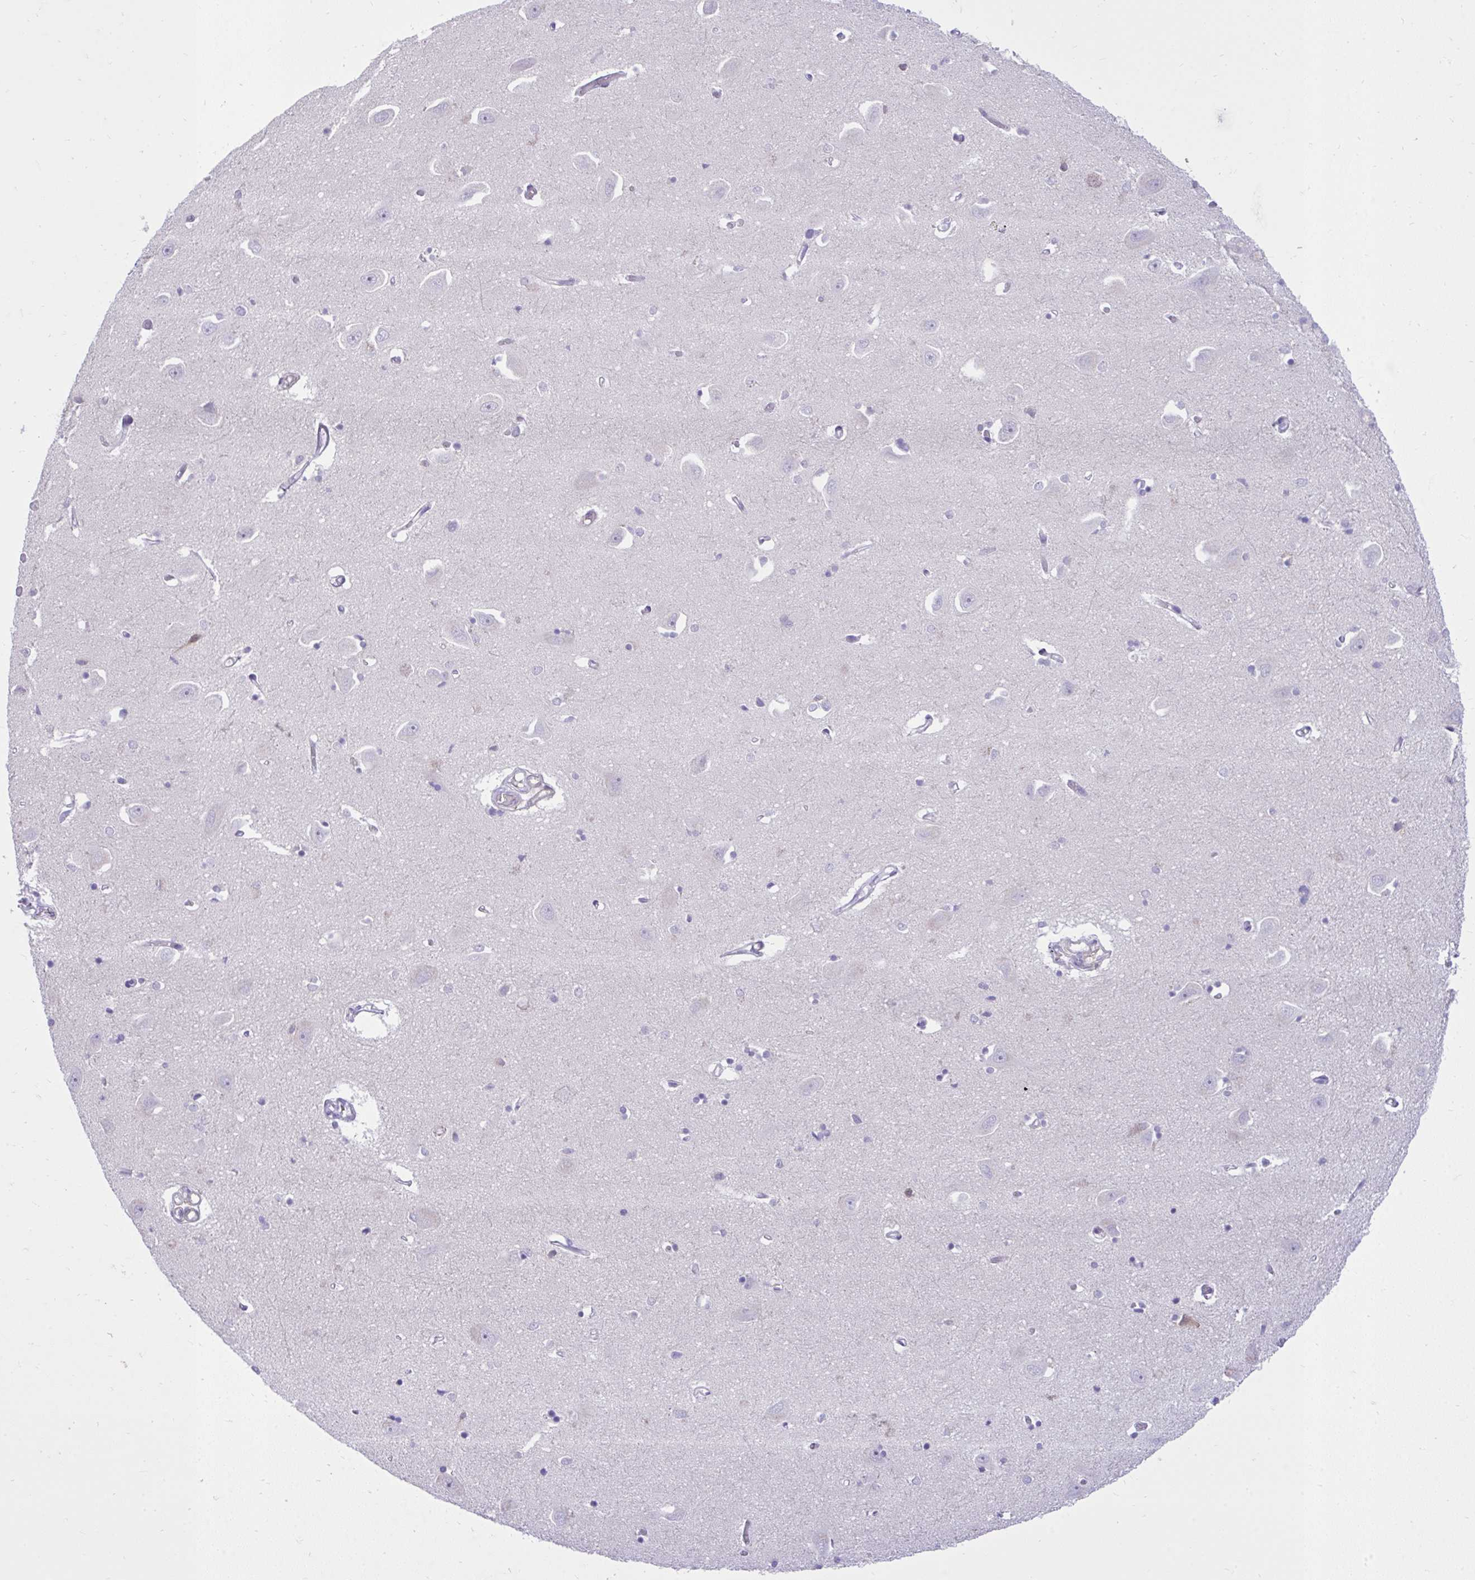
{"staining": {"intensity": "negative", "quantity": "none", "location": "none"}, "tissue": "caudate", "cell_type": "Glial cells", "image_type": "normal", "snomed": [{"axis": "morphology", "description": "Normal tissue, NOS"}, {"axis": "topography", "description": "Lateral ventricle wall"}, {"axis": "topography", "description": "Hippocampus"}], "caption": "IHC photomicrograph of normal caudate: human caudate stained with DAB demonstrates no significant protein staining in glial cells.", "gene": "GPRIN3", "patient": {"sex": "female", "age": 63}}